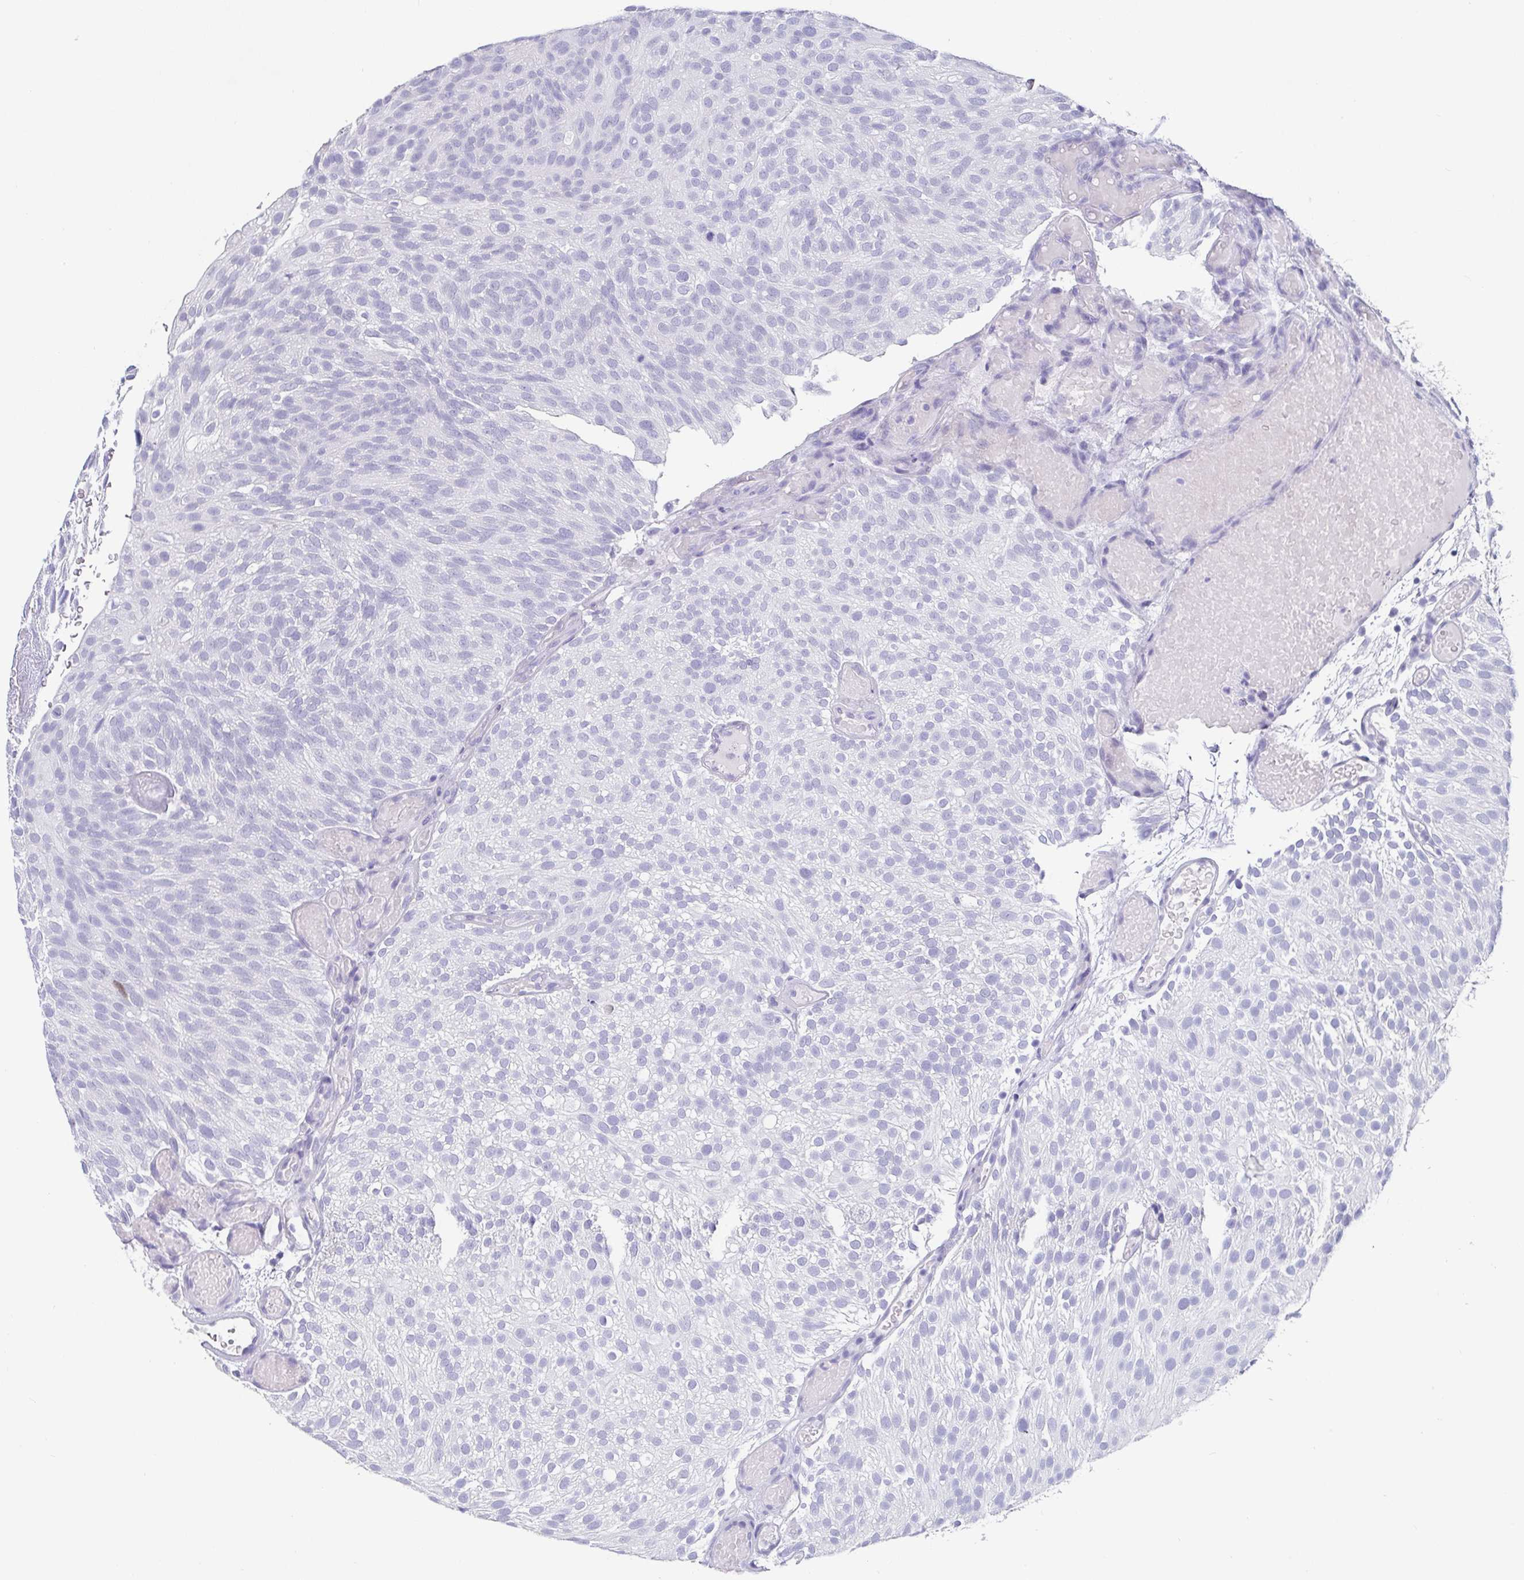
{"staining": {"intensity": "negative", "quantity": "none", "location": "none"}, "tissue": "urothelial cancer", "cell_type": "Tumor cells", "image_type": "cancer", "snomed": [{"axis": "morphology", "description": "Urothelial carcinoma, Low grade"}, {"axis": "topography", "description": "Urinary bladder"}], "caption": "Urothelial carcinoma (low-grade) was stained to show a protein in brown. There is no significant positivity in tumor cells.", "gene": "SCGN", "patient": {"sex": "male", "age": 78}}